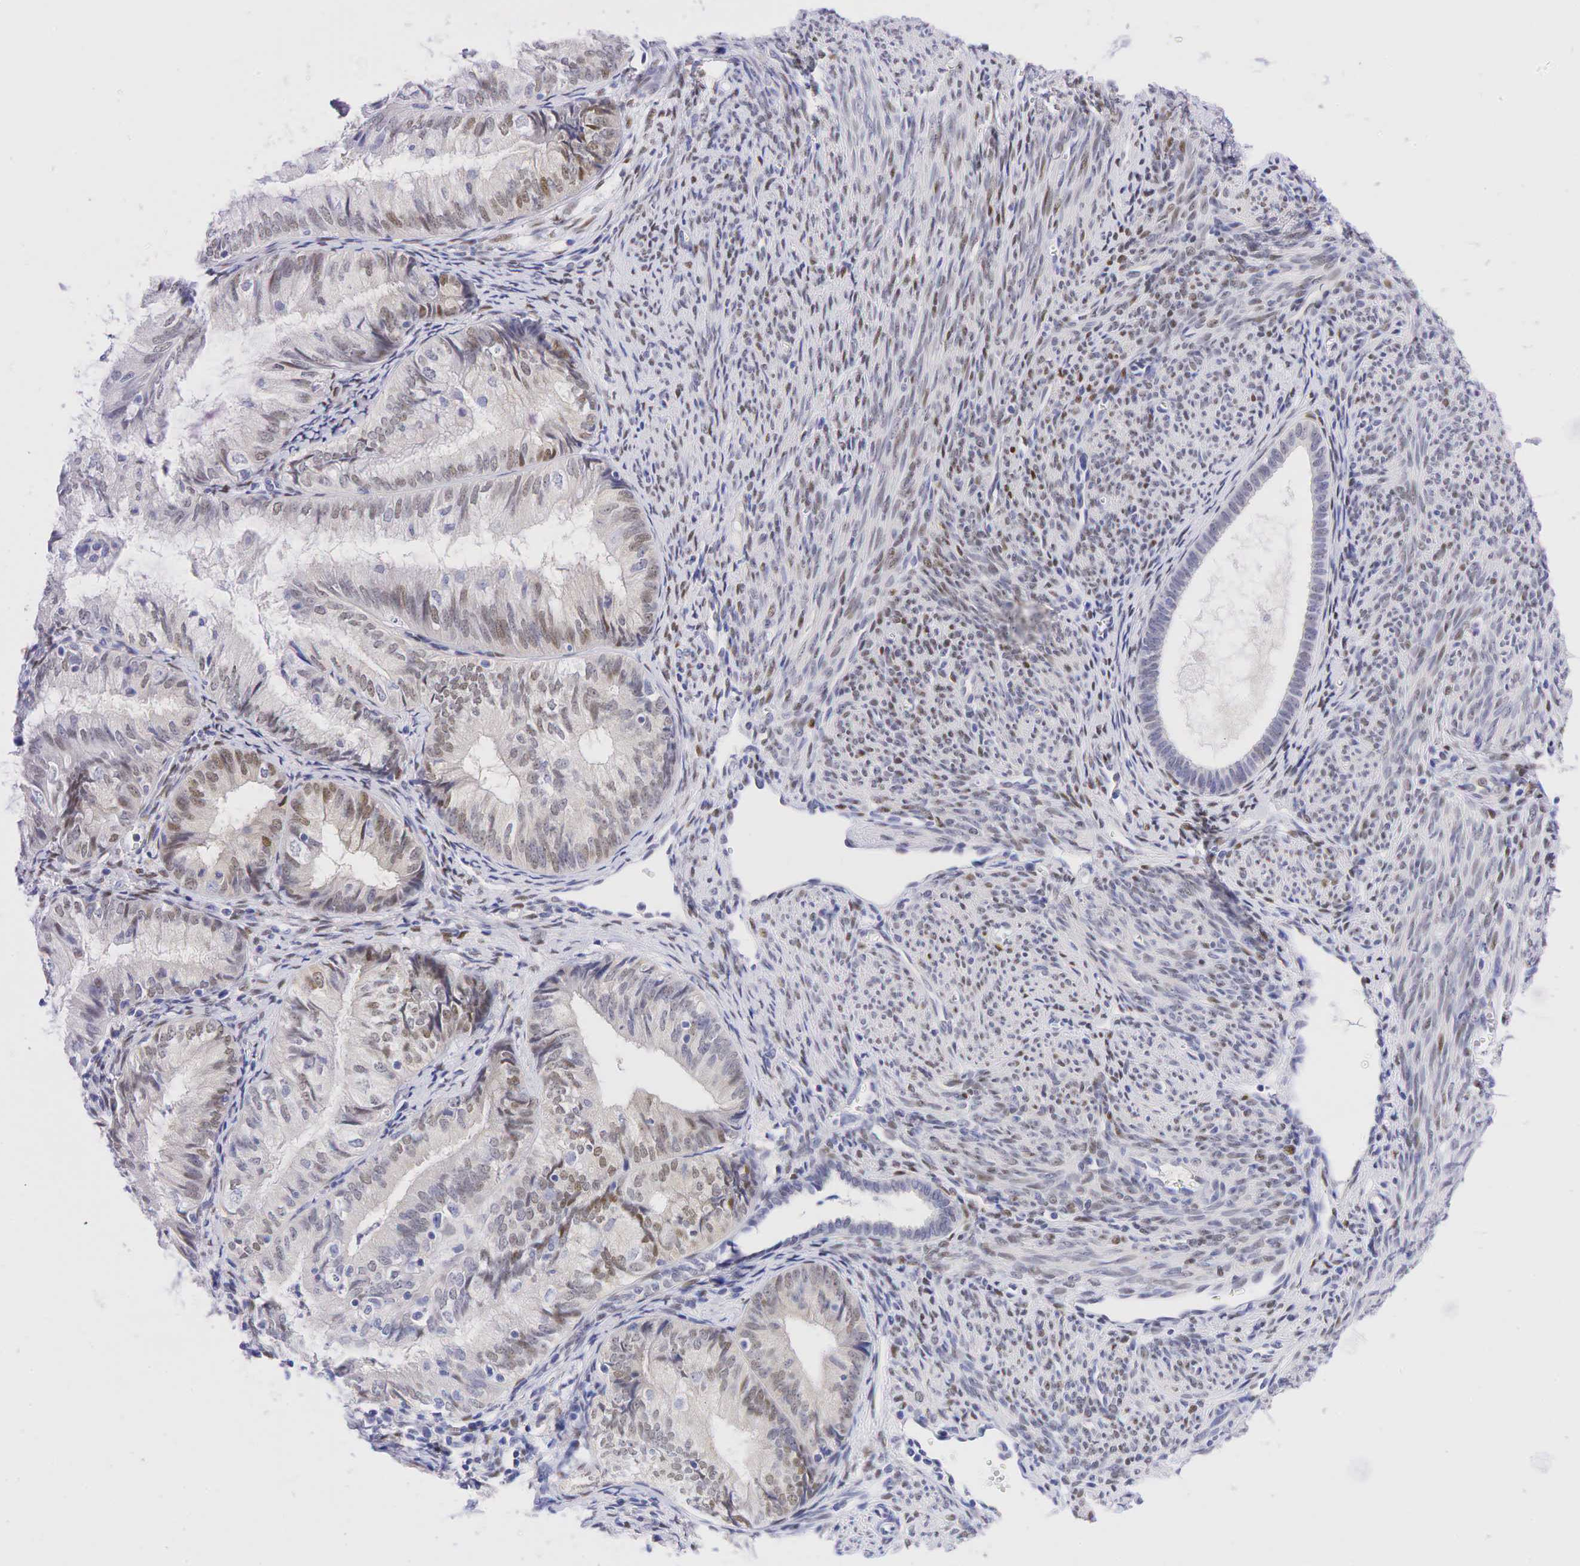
{"staining": {"intensity": "moderate", "quantity": "25%-75%", "location": "nuclear"}, "tissue": "endometrial cancer", "cell_type": "Tumor cells", "image_type": "cancer", "snomed": [{"axis": "morphology", "description": "Adenocarcinoma, NOS"}, {"axis": "topography", "description": "Endometrium"}], "caption": "A histopathology image of human endometrial adenocarcinoma stained for a protein exhibits moderate nuclear brown staining in tumor cells. (Brightfield microscopy of DAB IHC at high magnification).", "gene": "AR", "patient": {"sex": "female", "age": 66}}